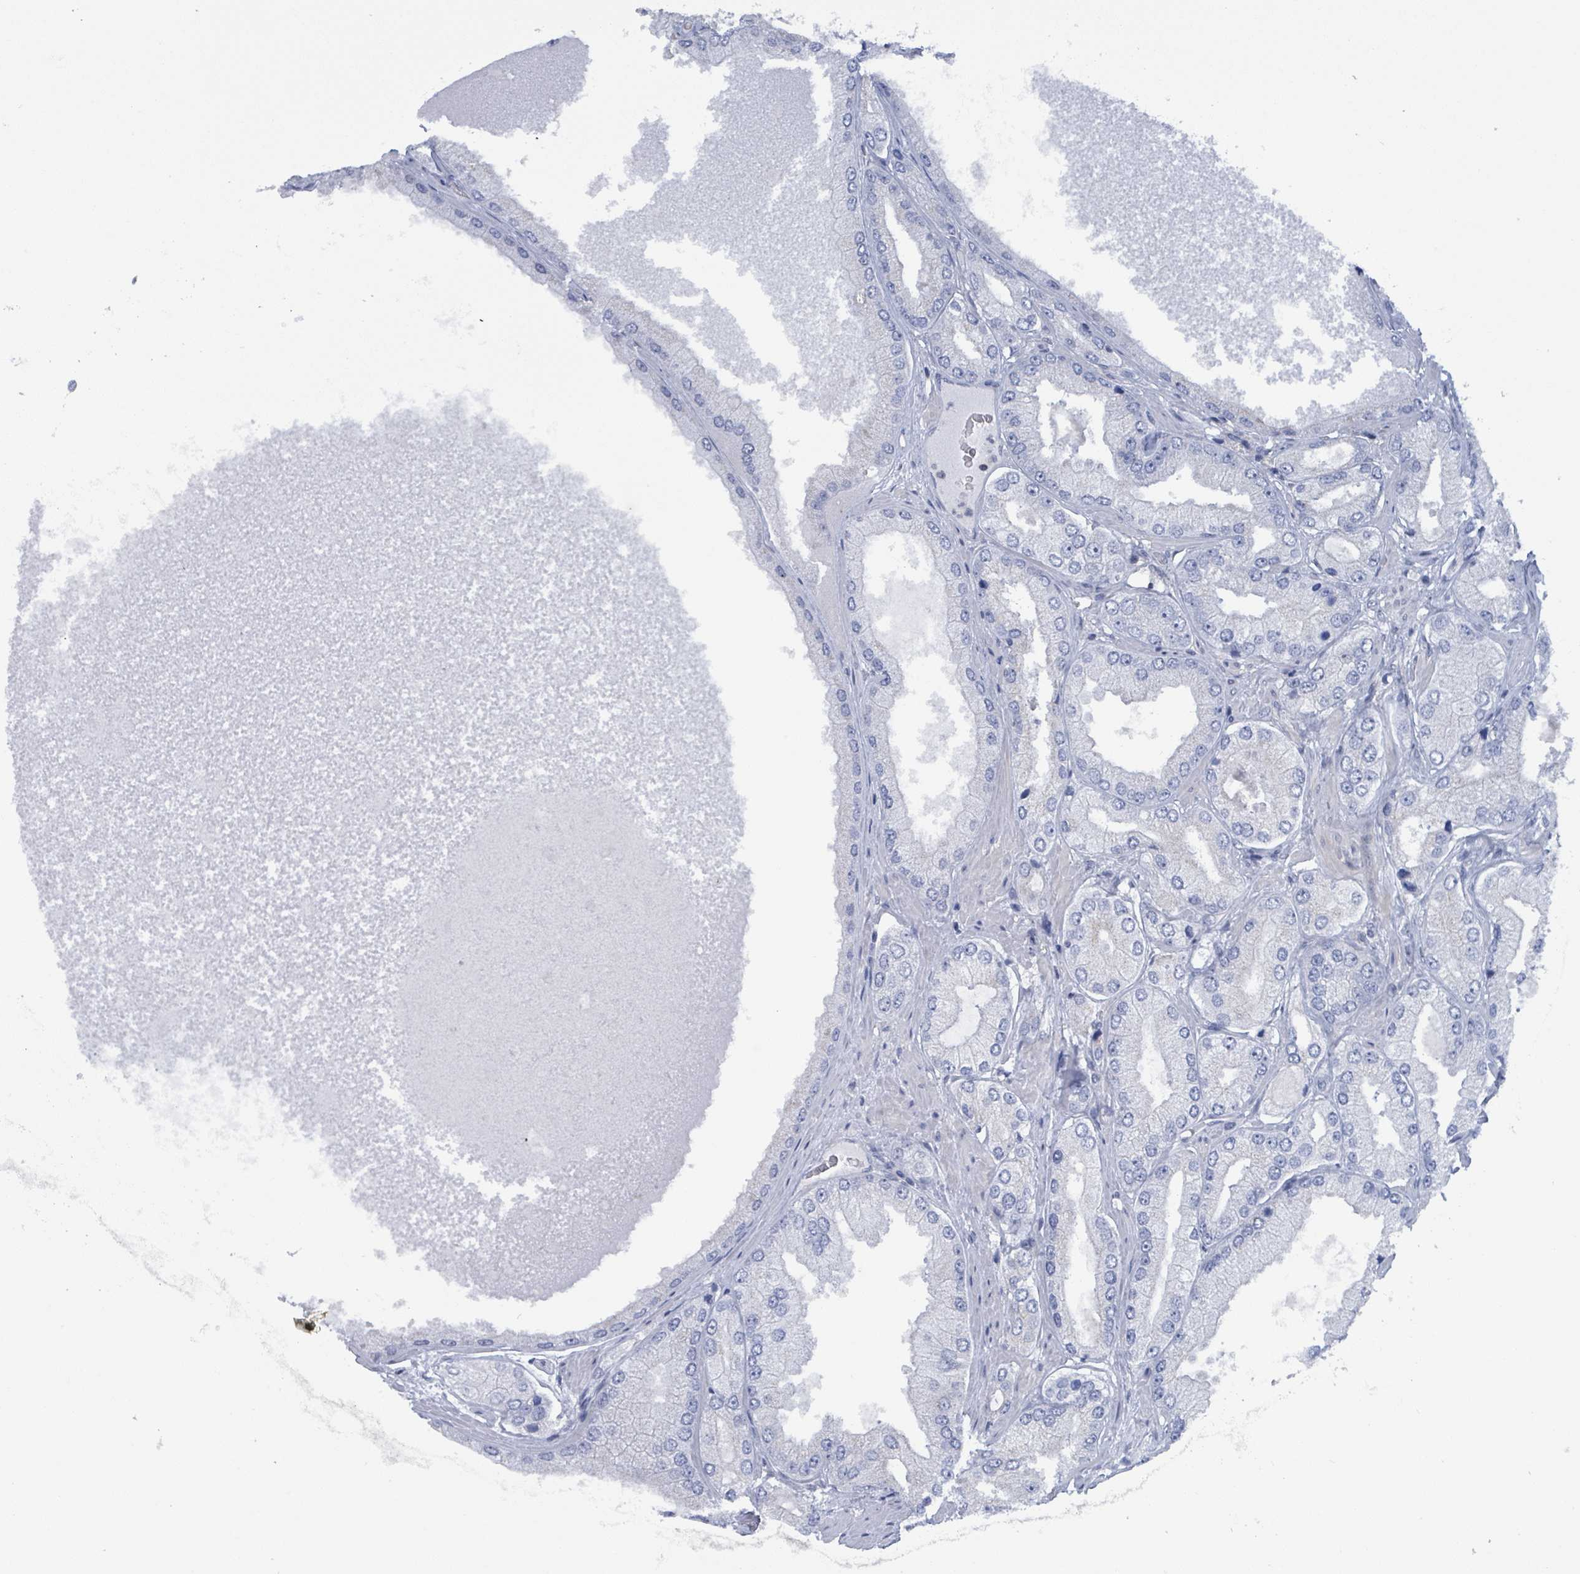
{"staining": {"intensity": "negative", "quantity": "none", "location": "none"}, "tissue": "prostate cancer", "cell_type": "Tumor cells", "image_type": "cancer", "snomed": [{"axis": "morphology", "description": "Adenocarcinoma, Low grade"}, {"axis": "topography", "description": "Prostate"}], "caption": "Immunohistochemistry photomicrograph of human prostate low-grade adenocarcinoma stained for a protein (brown), which displays no positivity in tumor cells. (Immunohistochemistry (ihc), brightfield microscopy, high magnification).", "gene": "DGKZ", "patient": {"sex": "male", "age": 42}}